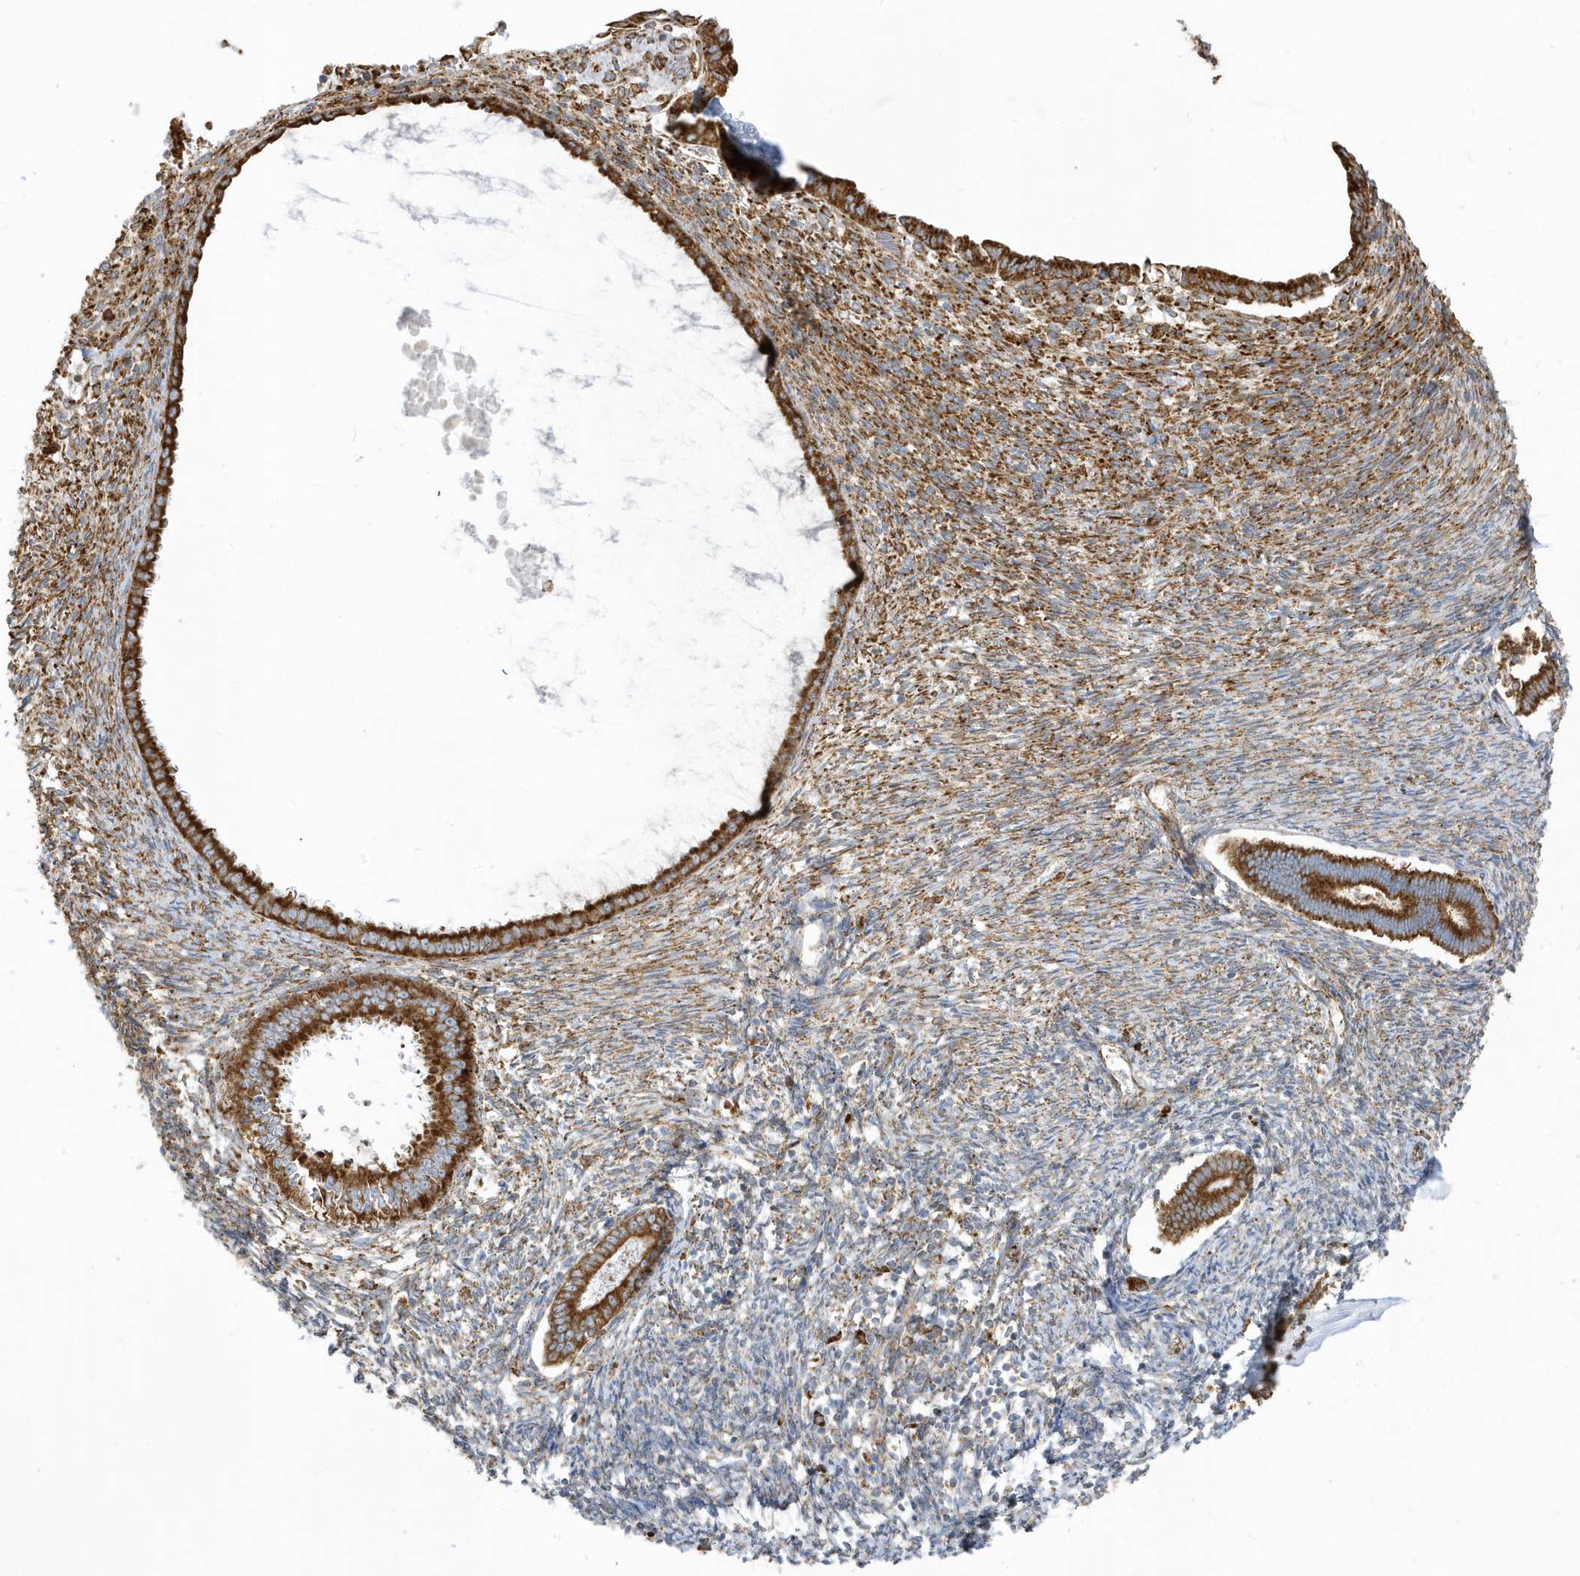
{"staining": {"intensity": "moderate", "quantity": "25%-75%", "location": "cytoplasmic/membranous"}, "tissue": "endometrium", "cell_type": "Cells in endometrial stroma", "image_type": "normal", "snomed": [{"axis": "morphology", "description": "Normal tissue, NOS"}, {"axis": "topography", "description": "Endometrium"}], "caption": "Human endometrium stained with a brown dye exhibits moderate cytoplasmic/membranous positive staining in approximately 25%-75% of cells in endometrial stroma.", "gene": "PDIA6", "patient": {"sex": "female", "age": 56}}